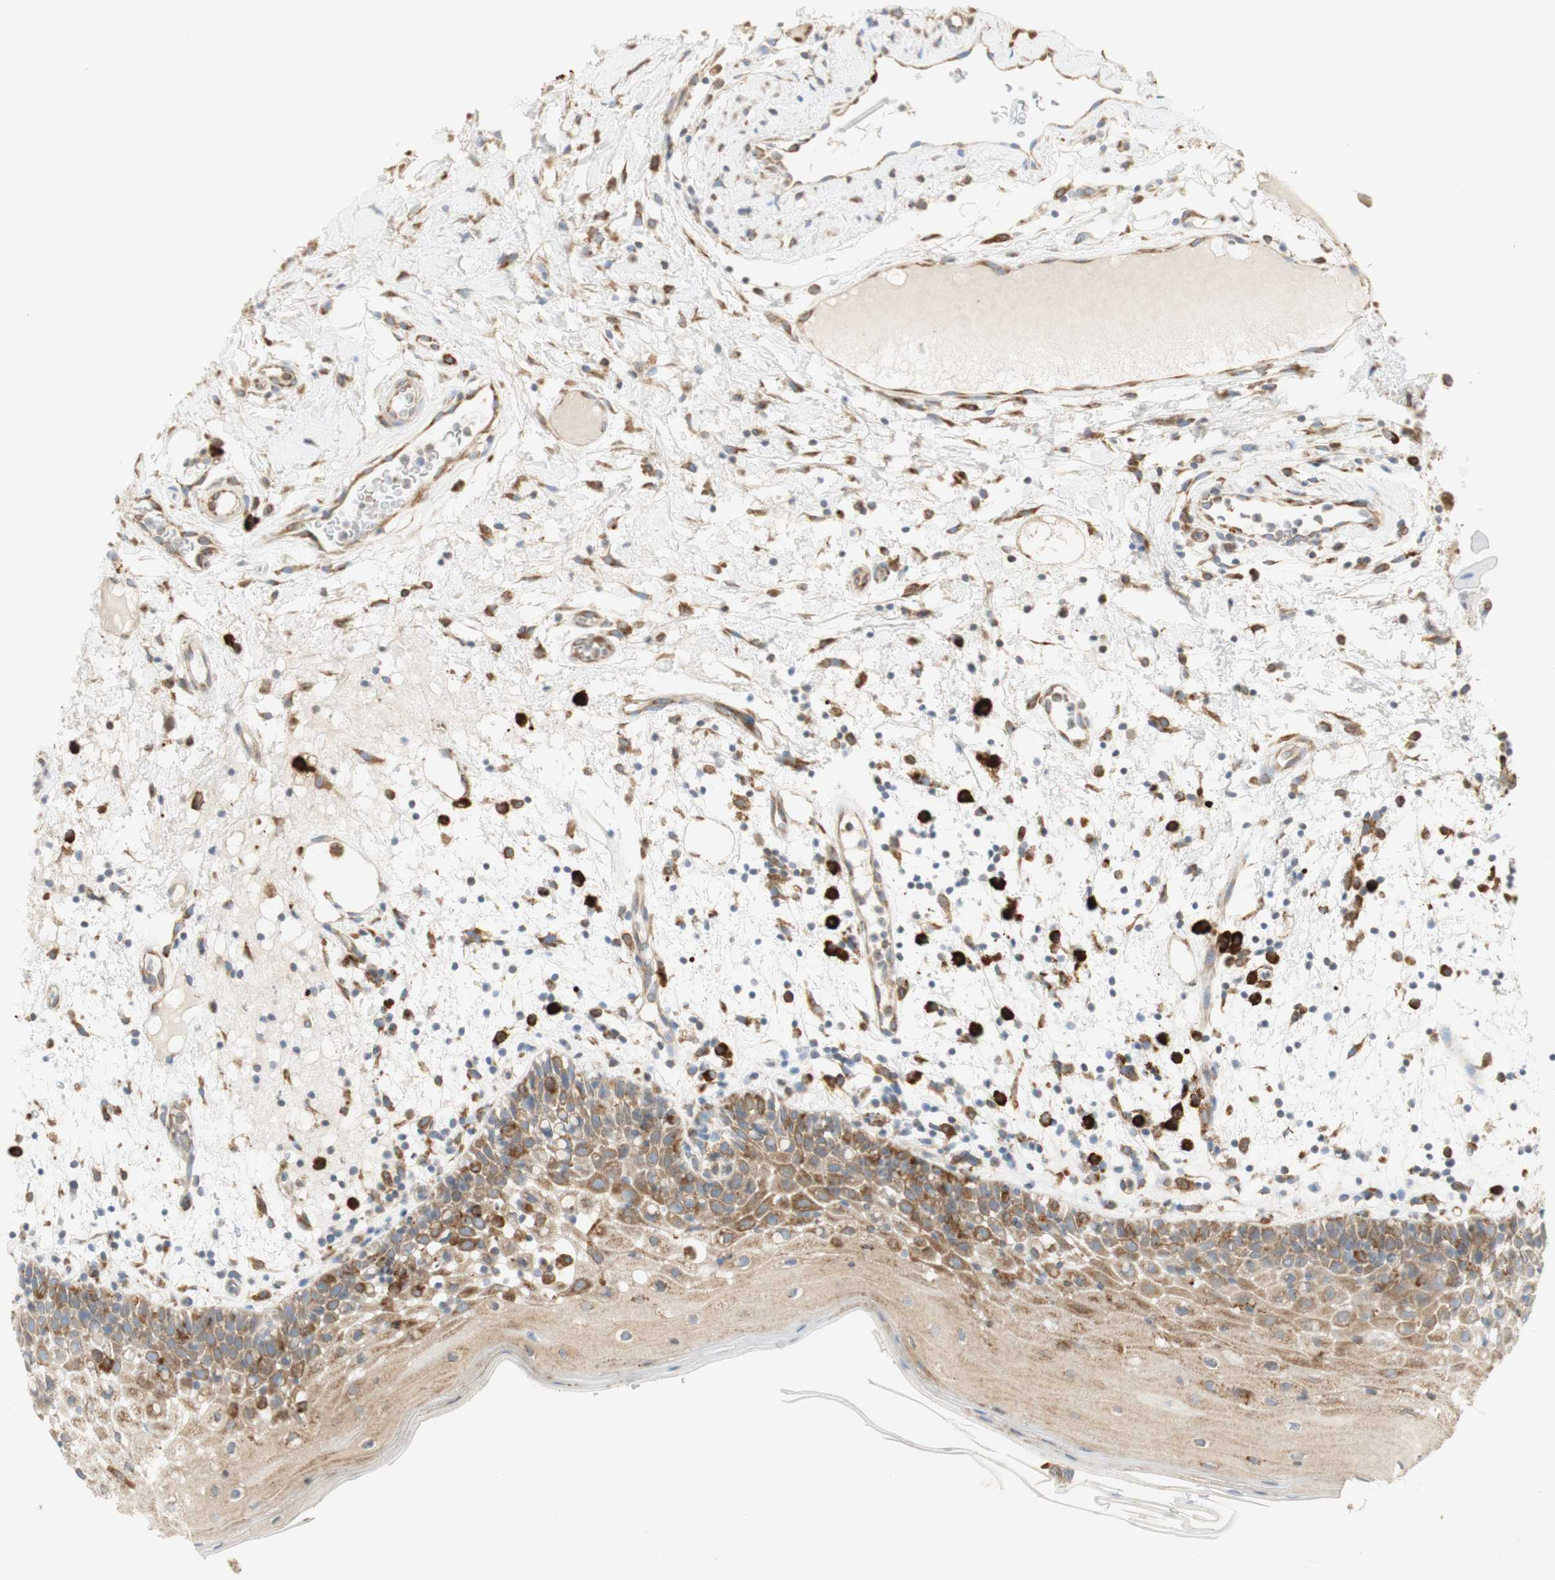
{"staining": {"intensity": "moderate", "quantity": ">75%", "location": "cytoplasmic/membranous"}, "tissue": "oral mucosa", "cell_type": "Squamous epithelial cells", "image_type": "normal", "snomed": [{"axis": "morphology", "description": "Normal tissue, NOS"}, {"axis": "morphology", "description": "Squamous cell carcinoma, NOS"}, {"axis": "topography", "description": "Skeletal muscle"}, {"axis": "topography", "description": "Oral tissue"}], "caption": "Oral mucosa stained with DAB (3,3'-diaminobenzidine) immunohistochemistry exhibits medium levels of moderate cytoplasmic/membranous positivity in approximately >75% of squamous epithelial cells.", "gene": "MANF", "patient": {"sex": "male", "age": 71}}